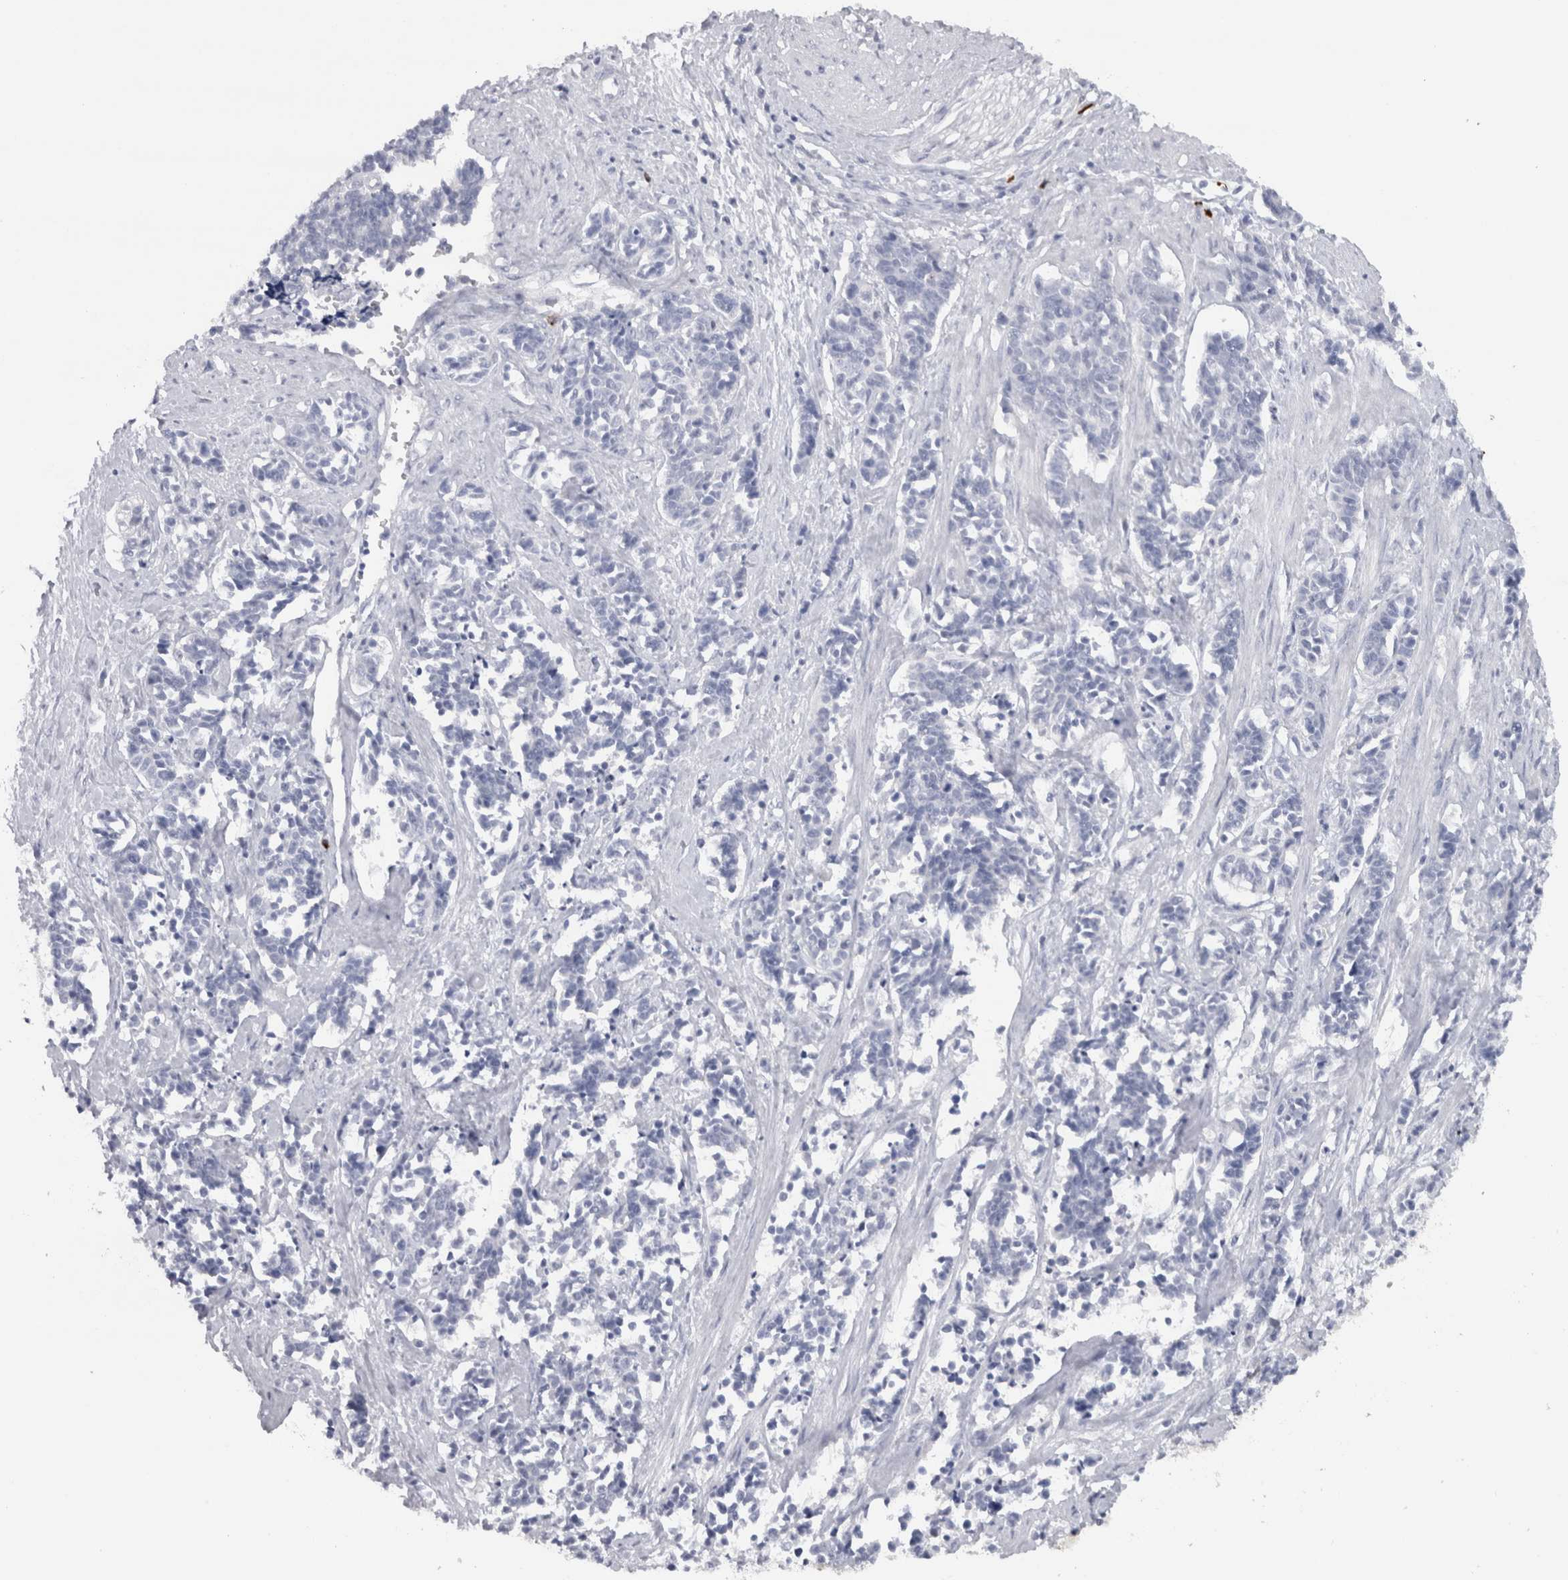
{"staining": {"intensity": "negative", "quantity": "none", "location": "none"}, "tissue": "cervical cancer", "cell_type": "Tumor cells", "image_type": "cancer", "snomed": [{"axis": "morphology", "description": "Squamous cell carcinoma, NOS"}, {"axis": "topography", "description": "Cervix"}], "caption": "The photomicrograph demonstrates no significant positivity in tumor cells of cervical cancer.", "gene": "CDH17", "patient": {"sex": "female", "age": 35}}